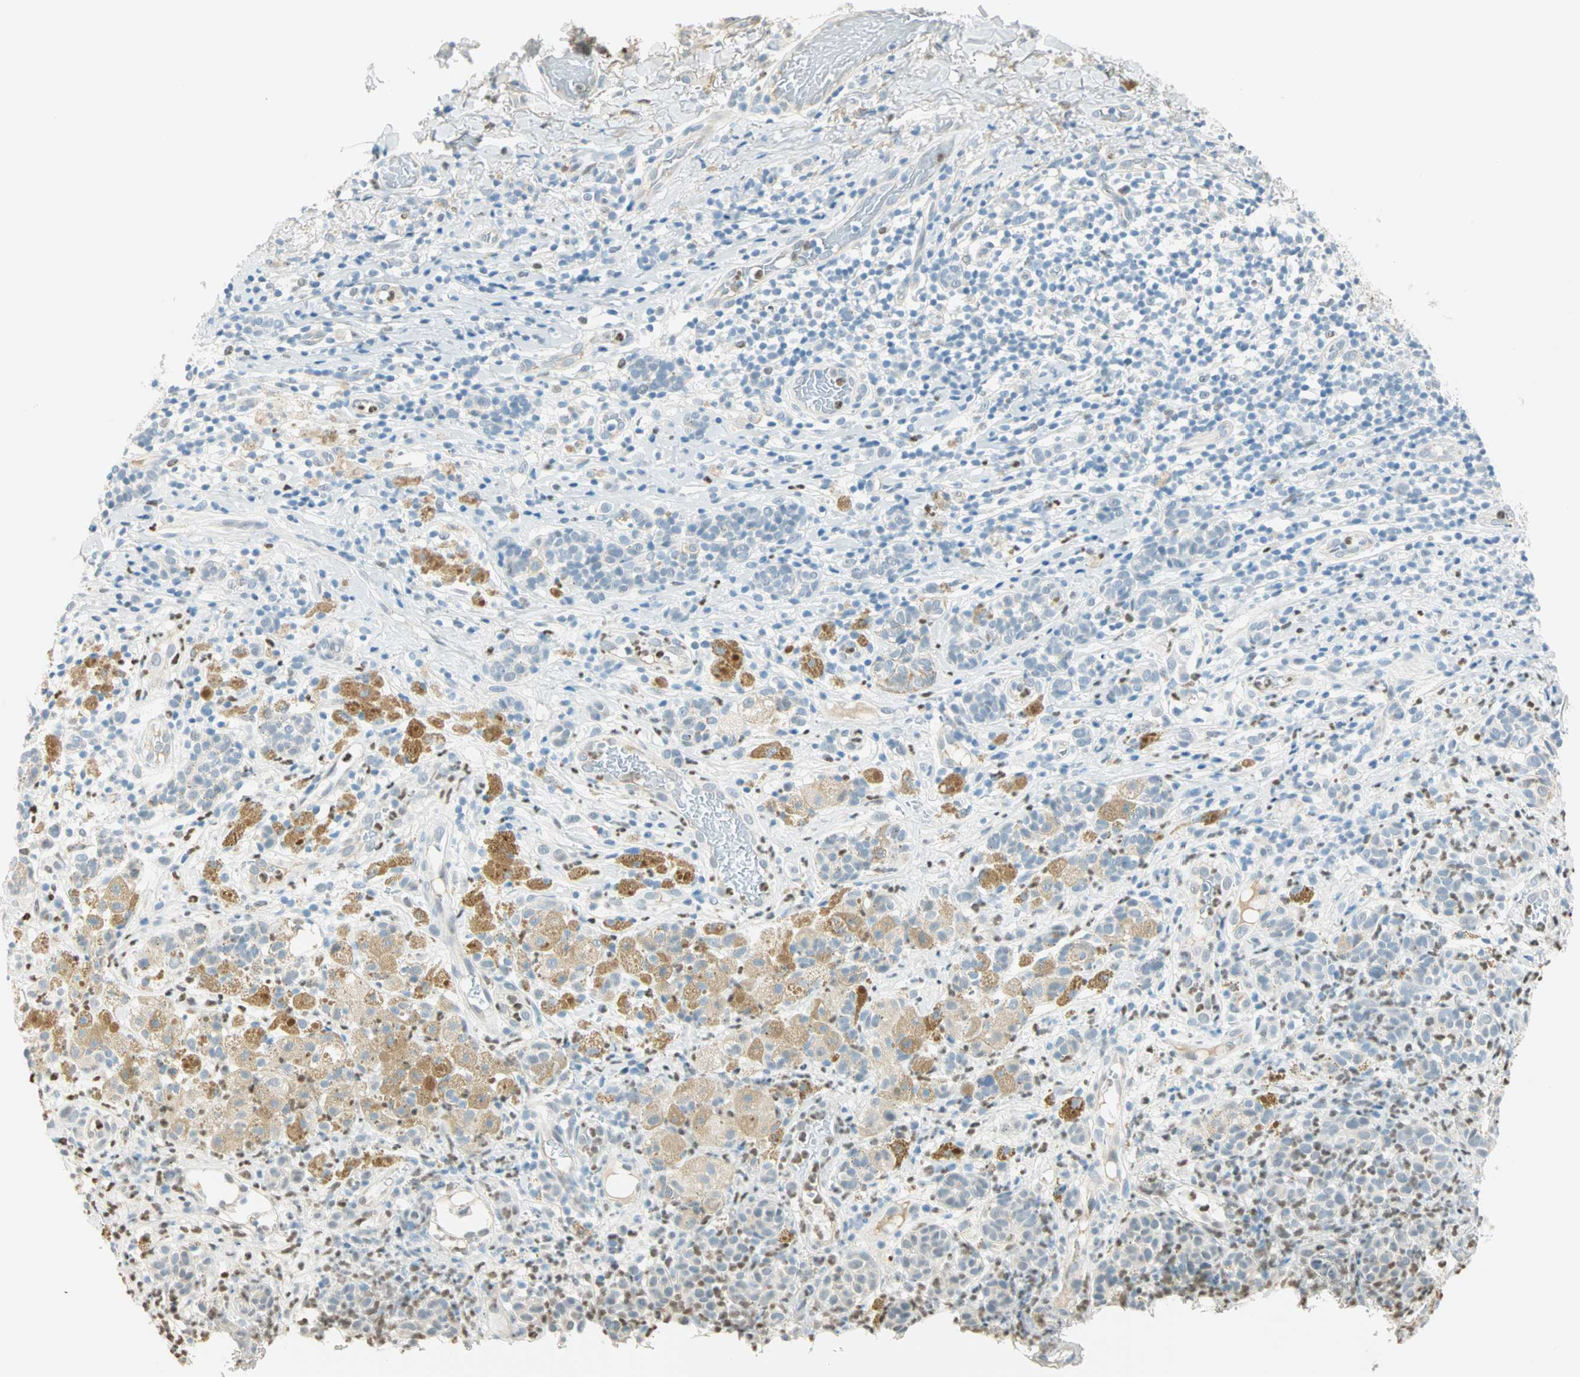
{"staining": {"intensity": "negative", "quantity": "none", "location": "none"}, "tissue": "melanoma", "cell_type": "Tumor cells", "image_type": "cancer", "snomed": [{"axis": "morphology", "description": "Malignant melanoma, NOS"}, {"axis": "topography", "description": "Skin"}], "caption": "Malignant melanoma was stained to show a protein in brown. There is no significant staining in tumor cells.", "gene": "MLLT10", "patient": {"sex": "male", "age": 64}}